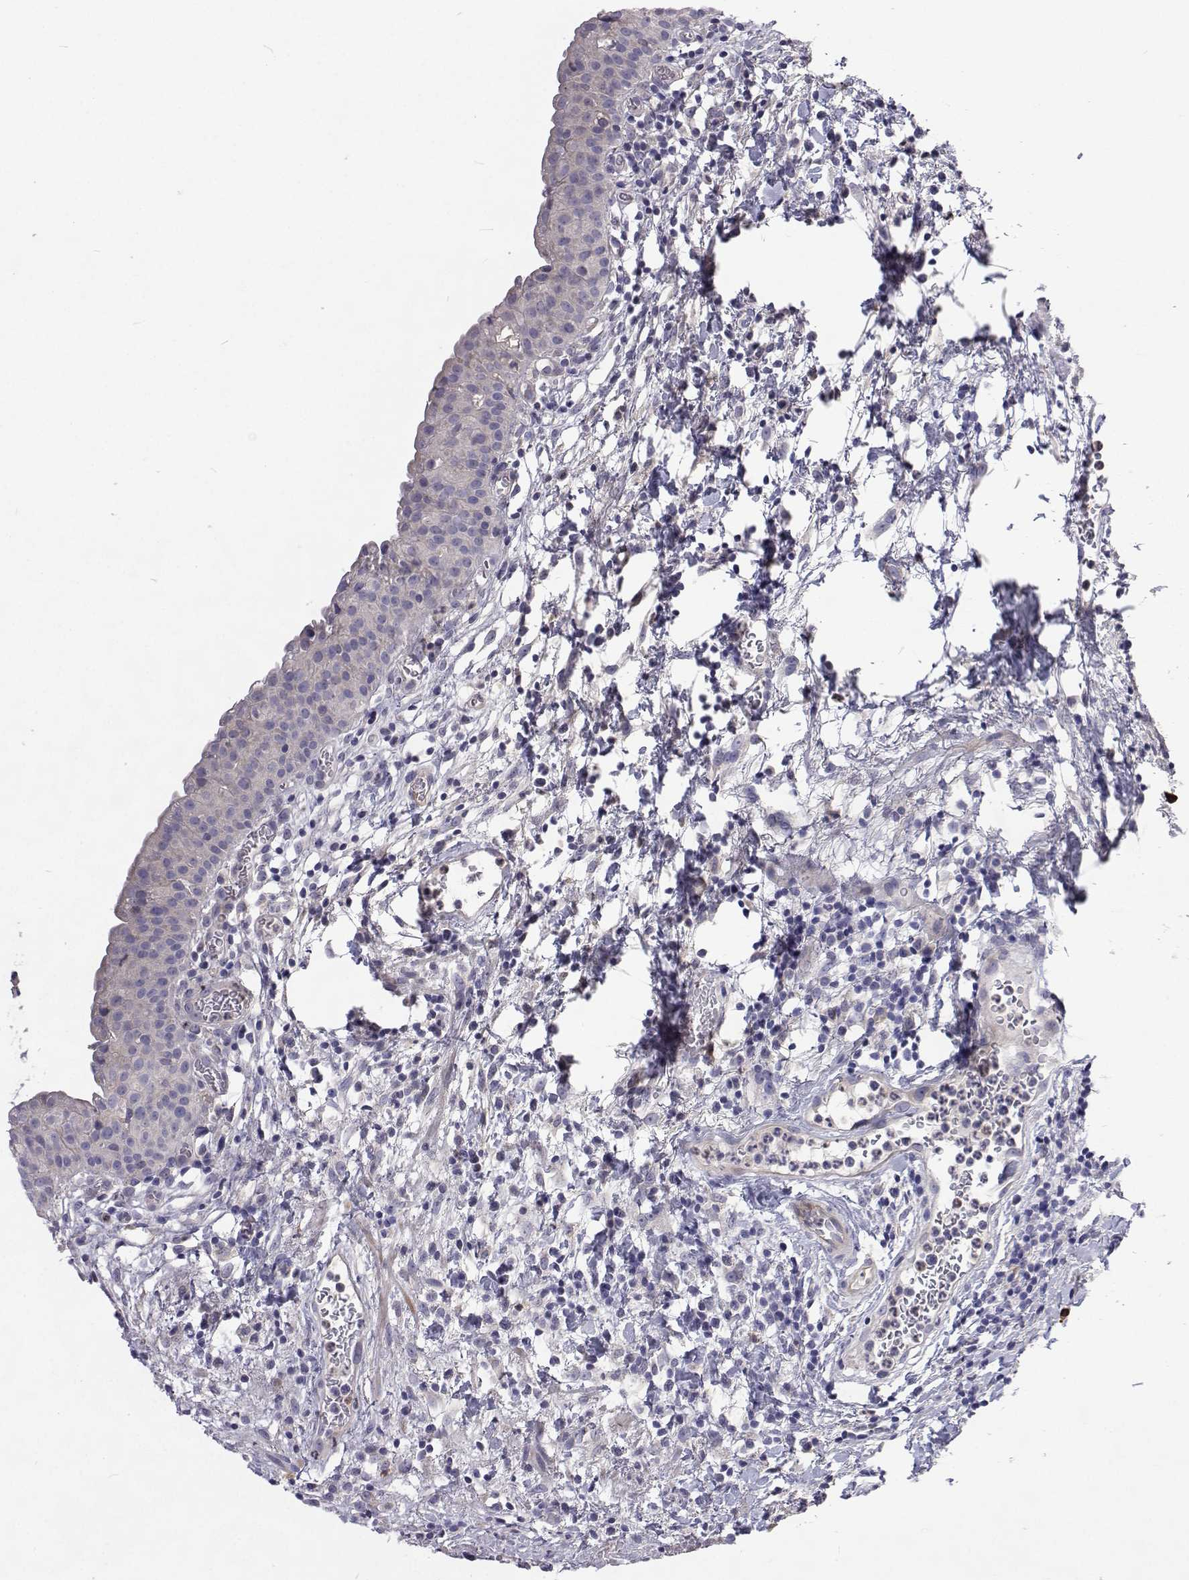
{"staining": {"intensity": "negative", "quantity": "none", "location": "none"}, "tissue": "urinary bladder", "cell_type": "Urothelial cells", "image_type": "normal", "snomed": [{"axis": "morphology", "description": "Normal tissue, NOS"}, {"axis": "morphology", "description": "Inflammation, NOS"}, {"axis": "topography", "description": "Urinary bladder"}], "caption": "Immunohistochemistry (IHC) histopathology image of normal urinary bladder: human urinary bladder stained with DAB demonstrates no significant protein expression in urothelial cells.", "gene": "NPR3", "patient": {"sex": "male", "age": 57}}